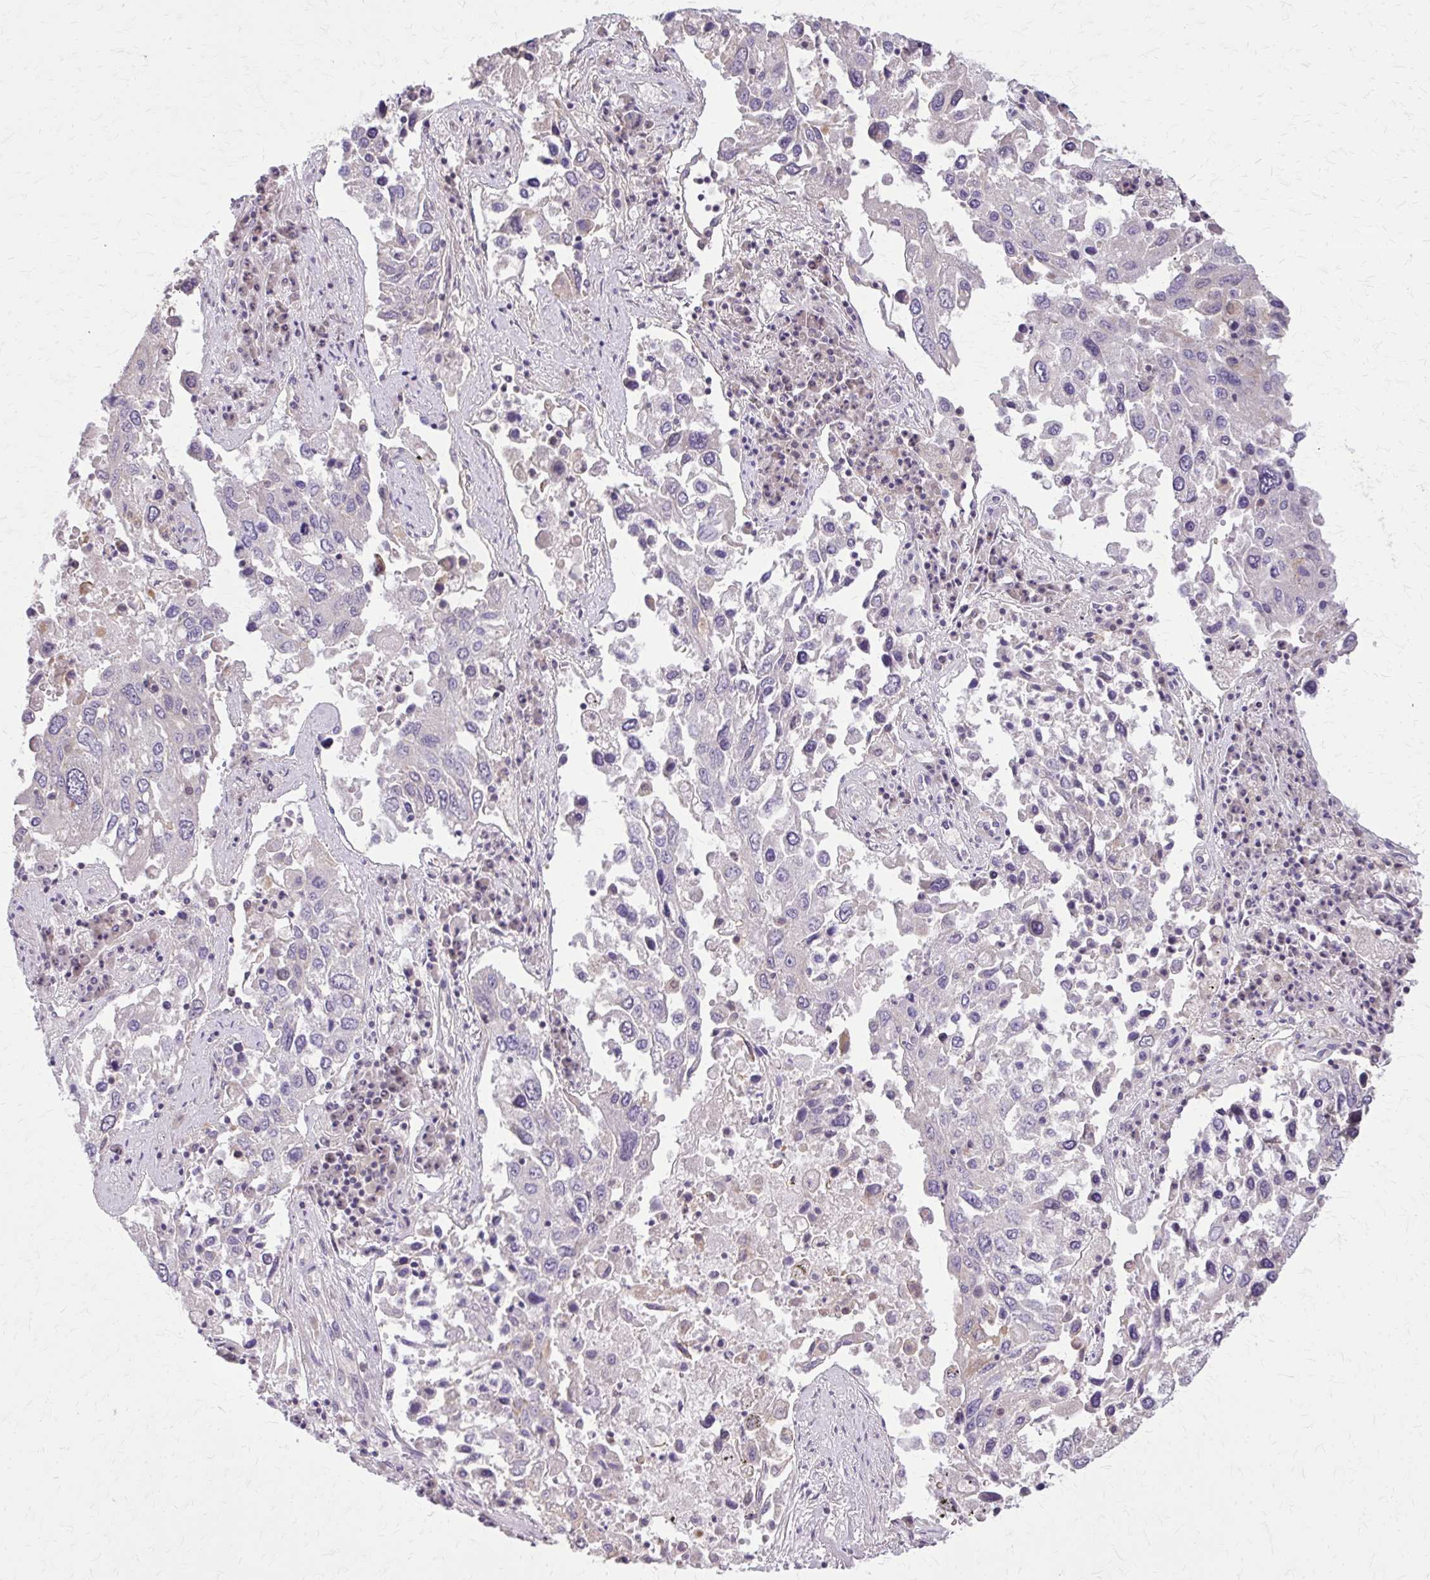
{"staining": {"intensity": "negative", "quantity": "none", "location": "none"}, "tissue": "lung cancer", "cell_type": "Tumor cells", "image_type": "cancer", "snomed": [{"axis": "morphology", "description": "Squamous cell carcinoma, NOS"}, {"axis": "topography", "description": "Lung"}], "caption": "A micrograph of human lung cancer is negative for staining in tumor cells.", "gene": "NRBF2", "patient": {"sex": "male", "age": 65}}